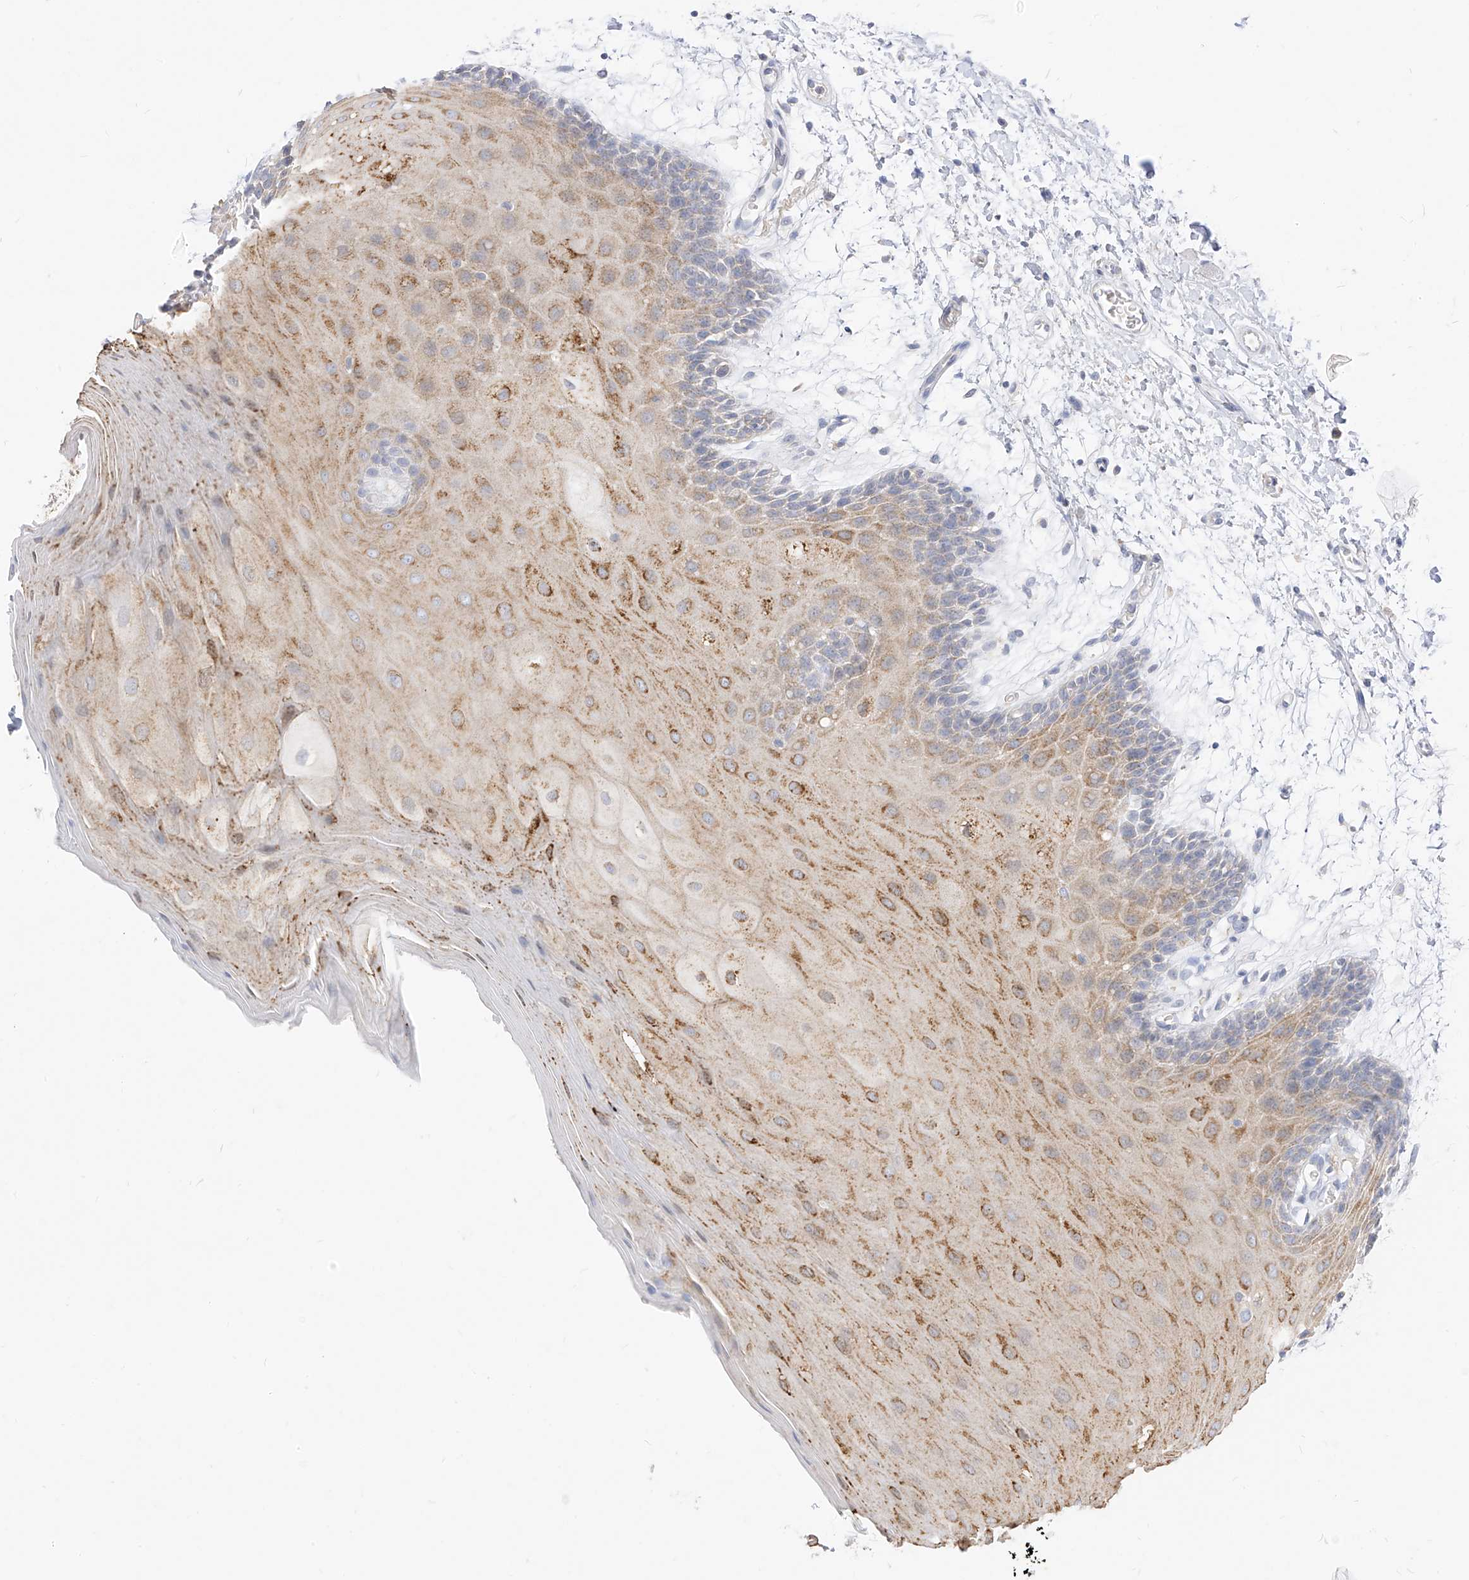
{"staining": {"intensity": "moderate", "quantity": "25%-75%", "location": "cytoplasmic/membranous"}, "tissue": "oral mucosa", "cell_type": "Squamous epithelial cells", "image_type": "normal", "snomed": [{"axis": "morphology", "description": "Normal tissue, NOS"}, {"axis": "topography", "description": "Skeletal muscle"}, {"axis": "topography", "description": "Oral tissue"}, {"axis": "topography", "description": "Salivary gland"}, {"axis": "topography", "description": "Peripheral nerve tissue"}], "caption": "Protein staining shows moderate cytoplasmic/membranous positivity in approximately 25%-75% of squamous epithelial cells in normal oral mucosa.", "gene": "RASA2", "patient": {"sex": "male", "age": 54}}